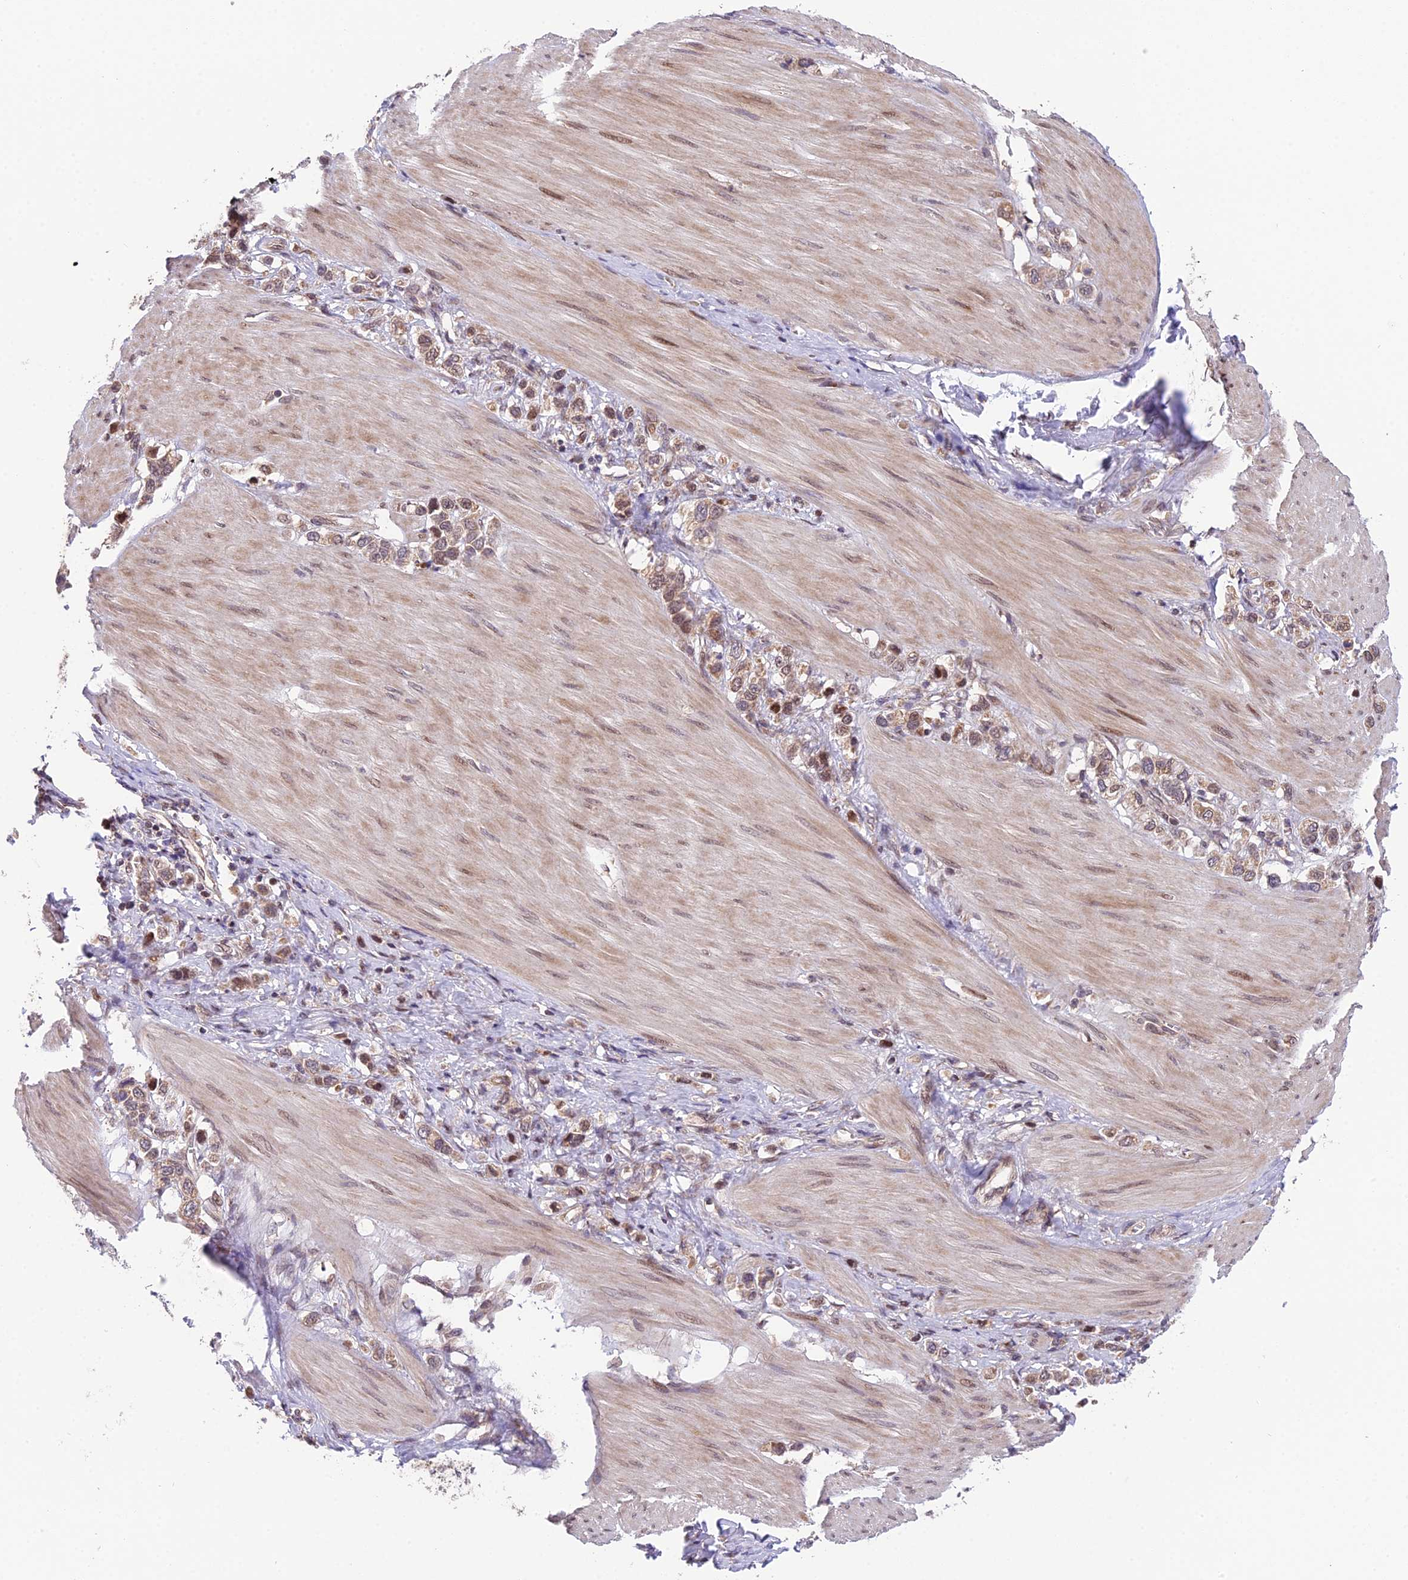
{"staining": {"intensity": "moderate", "quantity": ">75%", "location": "cytoplasmic/membranous,nuclear"}, "tissue": "stomach cancer", "cell_type": "Tumor cells", "image_type": "cancer", "snomed": [{"axis": "morphology", "description": "Adenocarcinoma, NOS"}, {"axis": "topography", "description": "Stomach"}], "caption": "Adenocarcinoma (stomach) tissue displays moderate cytoplasmic/membranous and nuclear positivity in about >75% of tumor cells, visualized by immunohistochemistry. (brown staining indicates protein expression, while blue staining denotes nuclei).", "gene": "CYP2R1", "patient": {"sex": "female", "age": 65}}